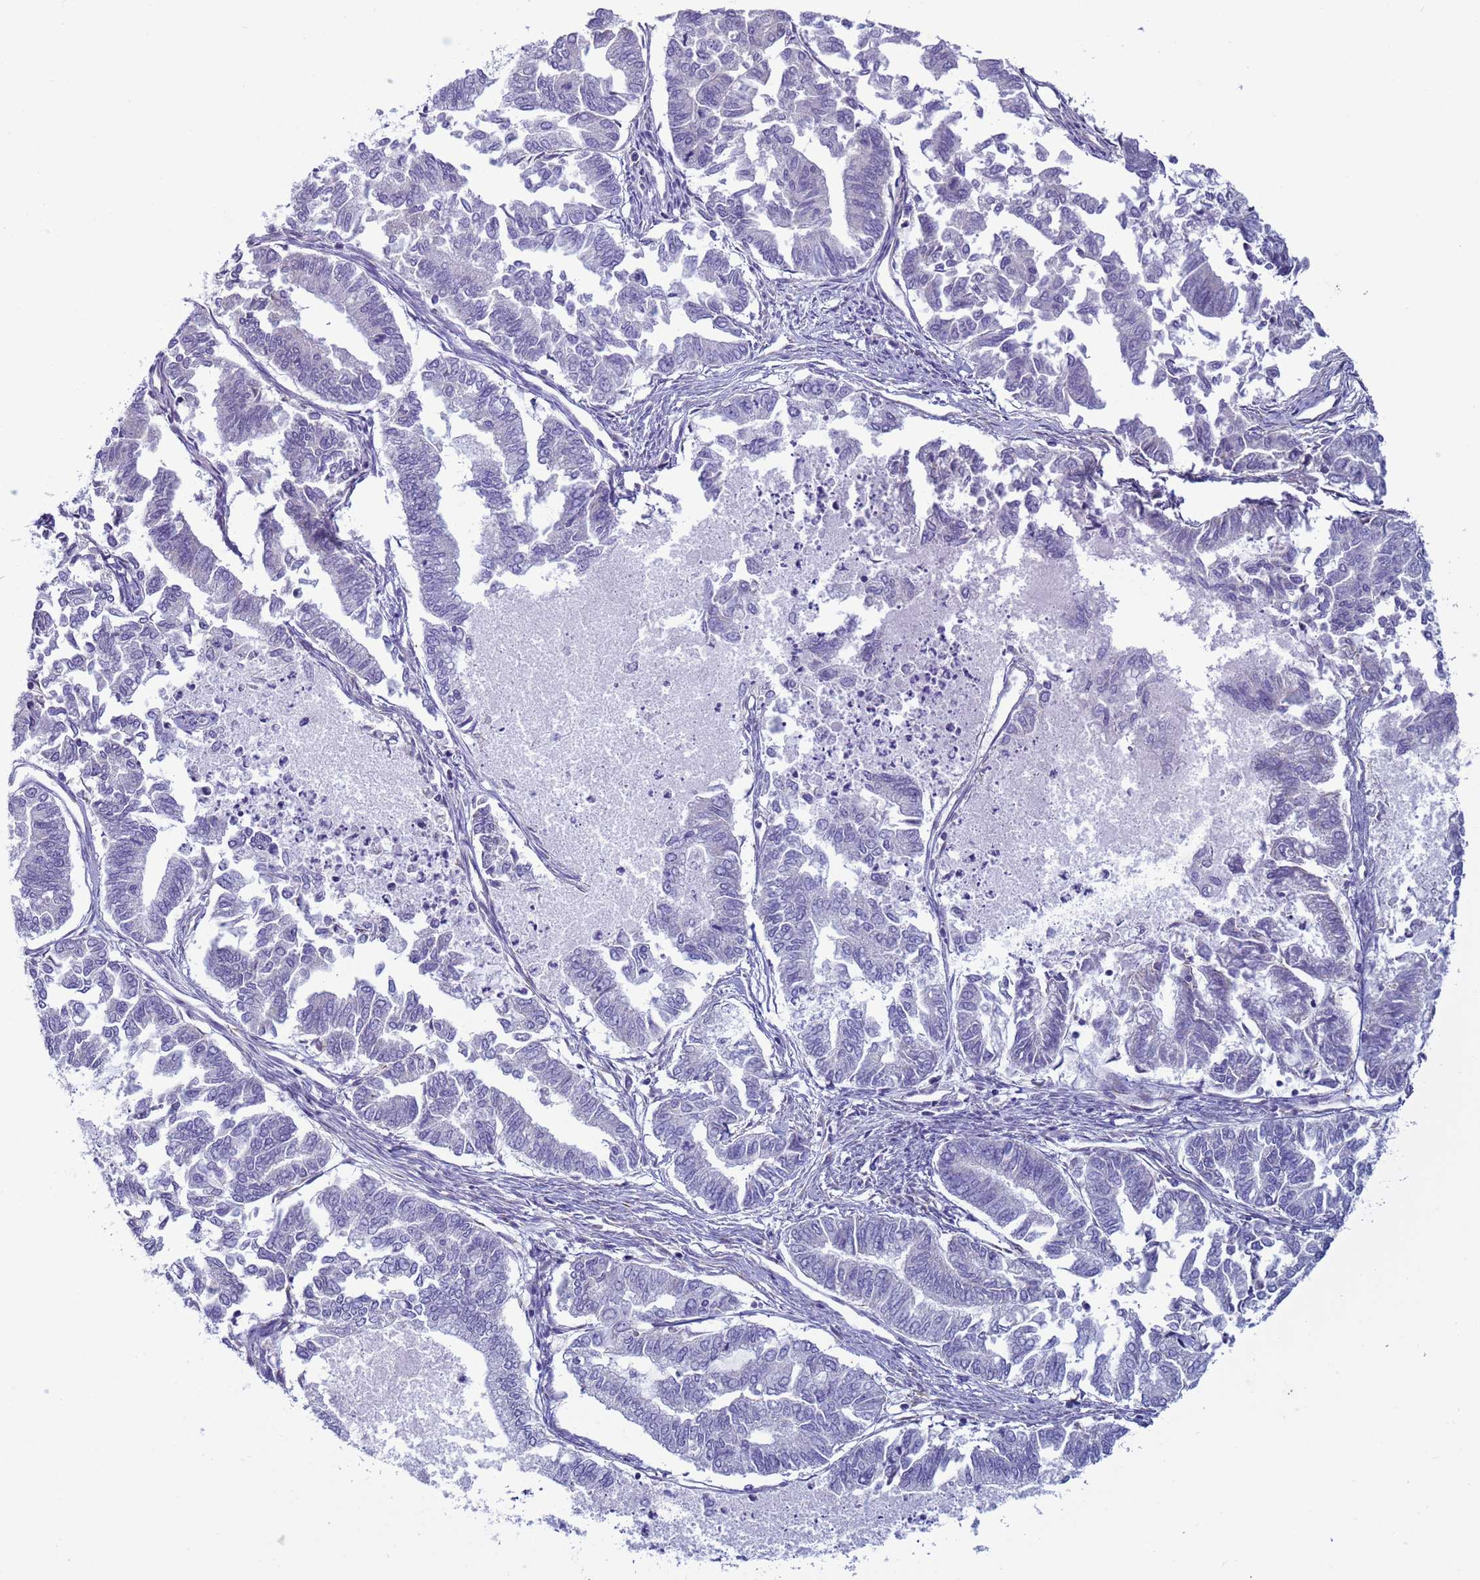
{"staining": {"intensity": "negative", "quantity": "none", "location": "none"}, "tissue": "endometrial cancer", "cell_type": "Tumor cells", "image_type": "cancer", "snomed": [{"axis": "morphology", "description": "Adenocarcinoma, NOS"}, {"axis": "topography", "description": "Endometrium"}], "caption": "The photomicrograph displays no staining of tumor cells in endometrial adenocarcinoma. (Brightfield microscopy of DAB immunohistochemistry (IHC) at high magnification).", "gene": "ABHD17B", "patient": {"sex": "female", "age": 79}}